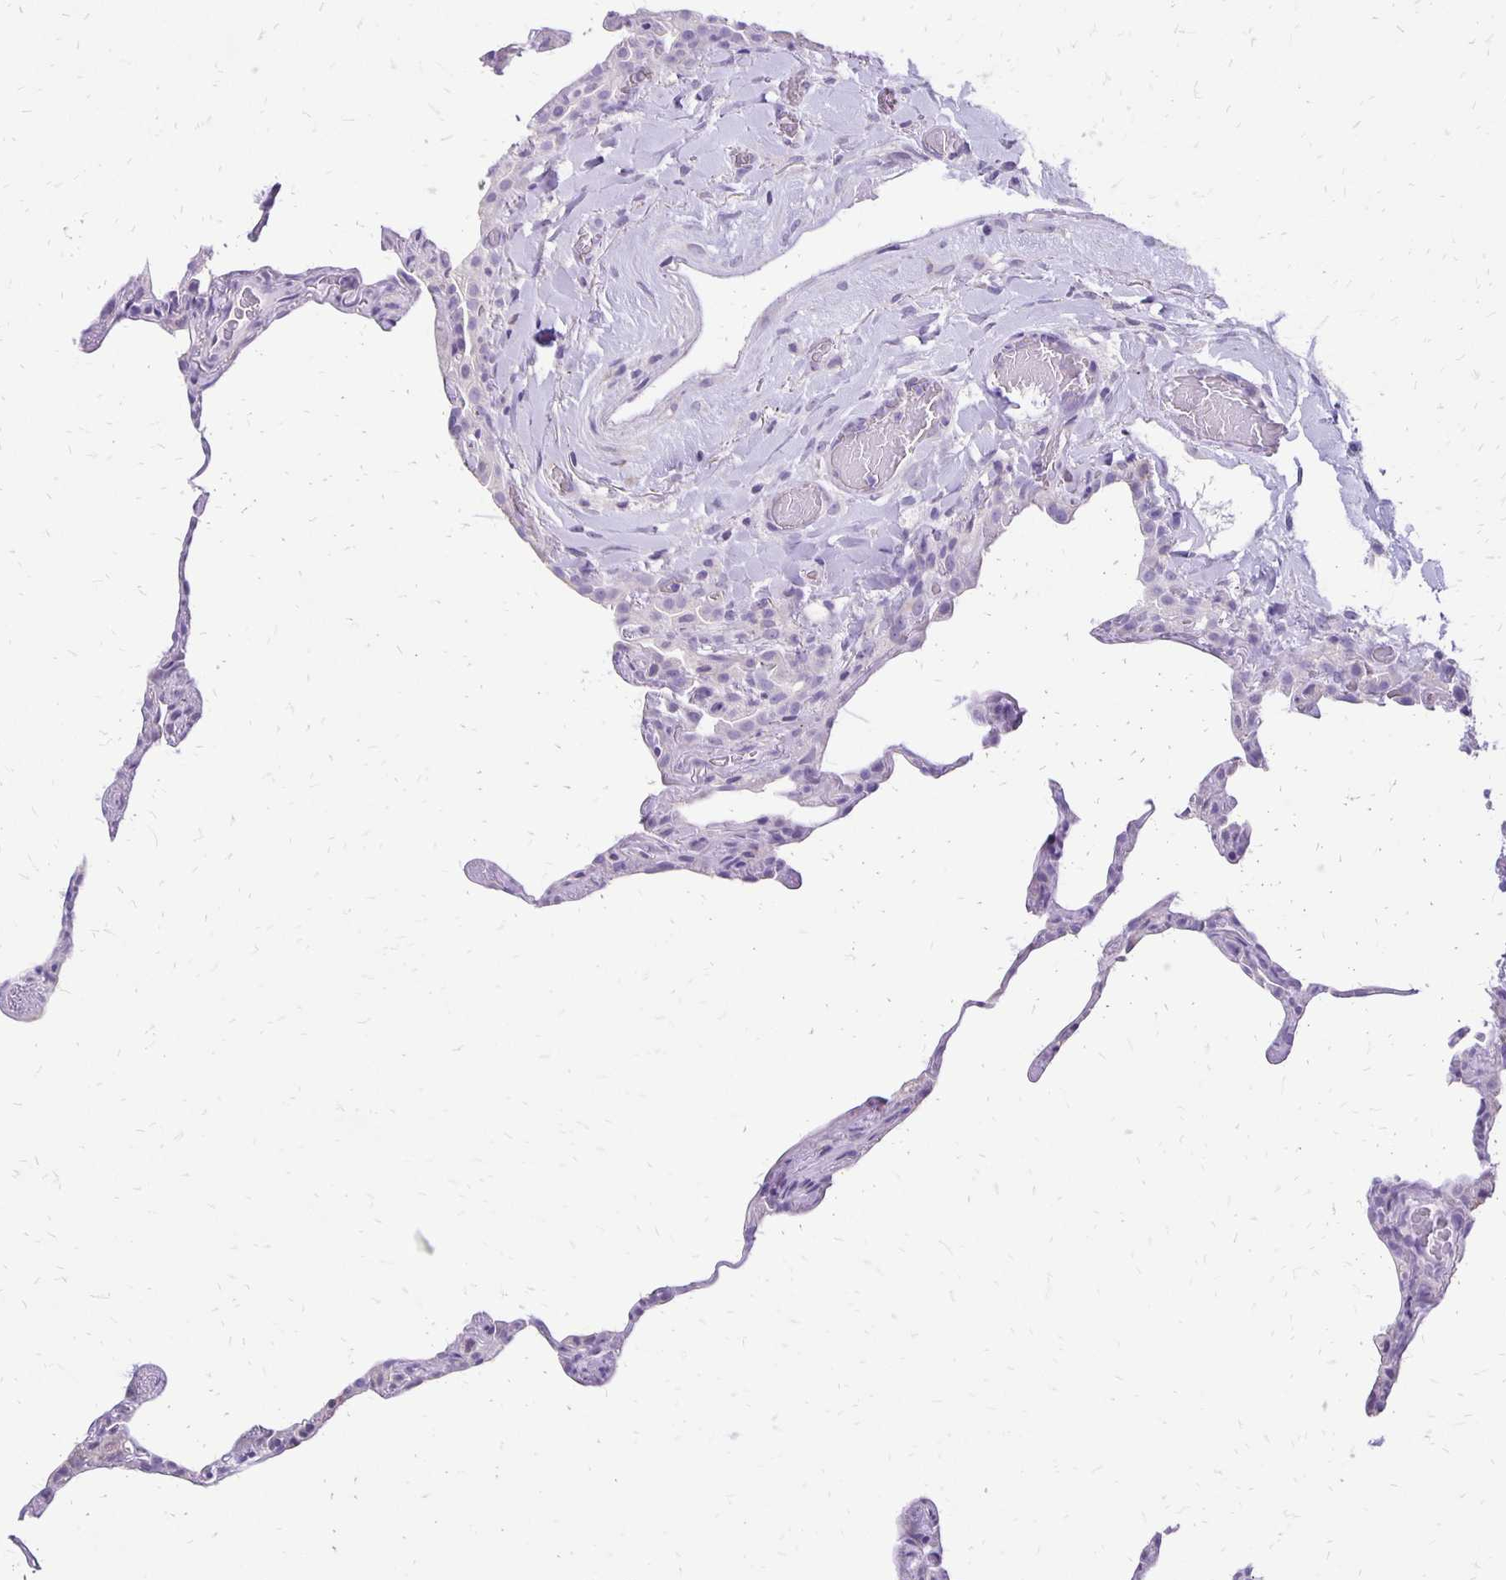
{"staining": {"intensity": "negative", "quantity": "none", "location": "none"}, "tissue": "lung", "cell_type": "Alveolar cells", "image_type": "normal", "snomed": [{"axis": "morphology", "description": "Normal tissue, NOS"}, {"axis": "topography", "description": "Lung"}], "caption": "This is an IHC histopathology image of benign lung. There is no positivity in alveolar cells.", "gene": "ANKRD45", "patient": {"sex": "female", "age": 57}}